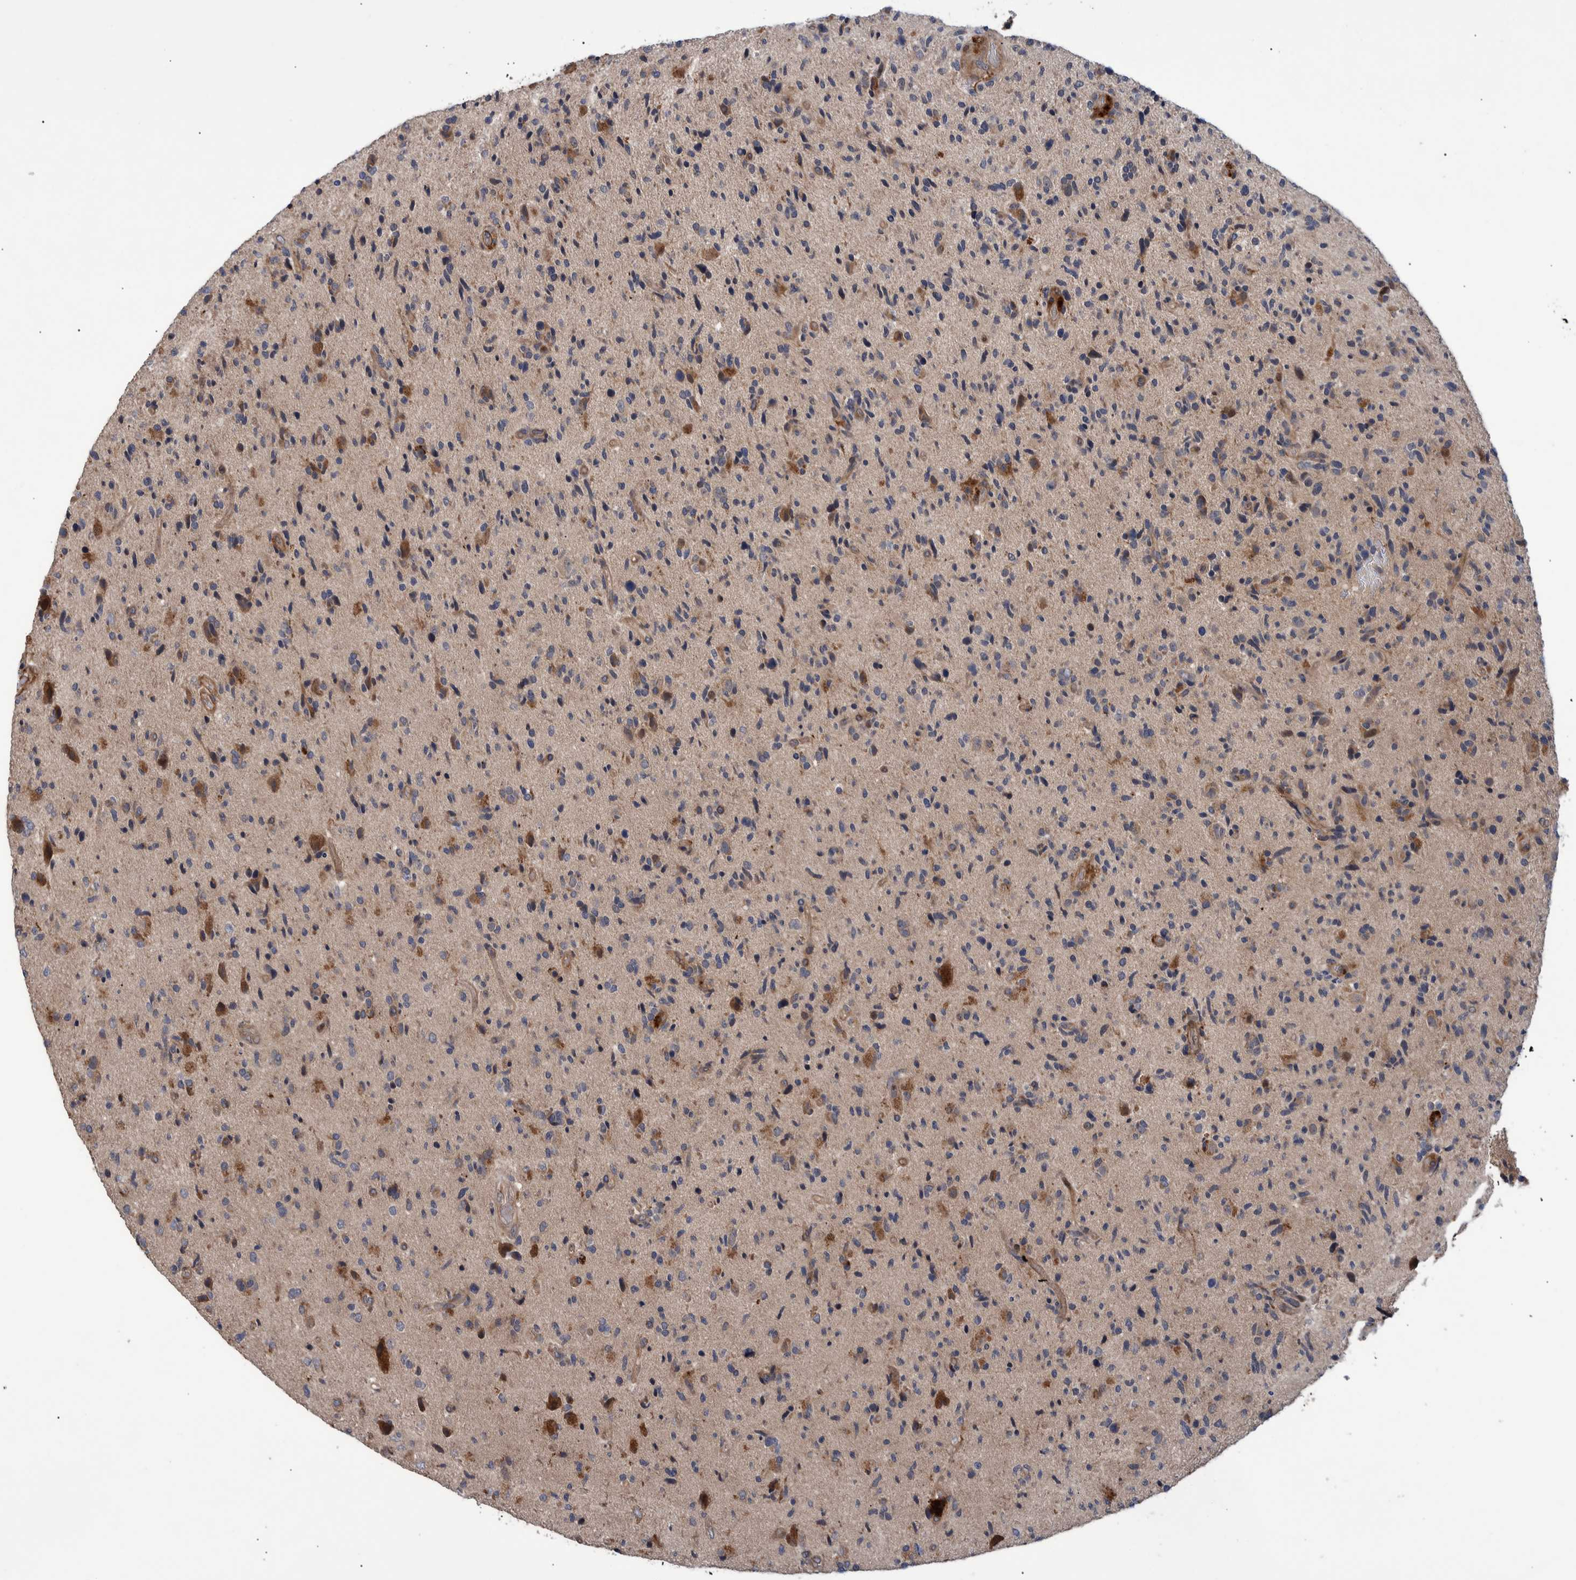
{"staining": {"intensity": "moderate", "quantity": "<25%", "location": "cytoplasmic/membranous"}, "tissue": "glioma", "cell_type": "Tumor cells", "image_type": "cancer", "snomed": [{"axis": "morphology", "description": "Glioma, malignant, High grade"}, {"axis": "topography", "description": "Brain"}], "caption": "A high-resolution micrograph shows IHC staining of malignant high-grade glioma, which displays moderate cytoplasmic/membranous staining in approximately <25% of tumor cells.", "gene": "B3GNTL1", "patient": {"sex": "male", "age": 72}}